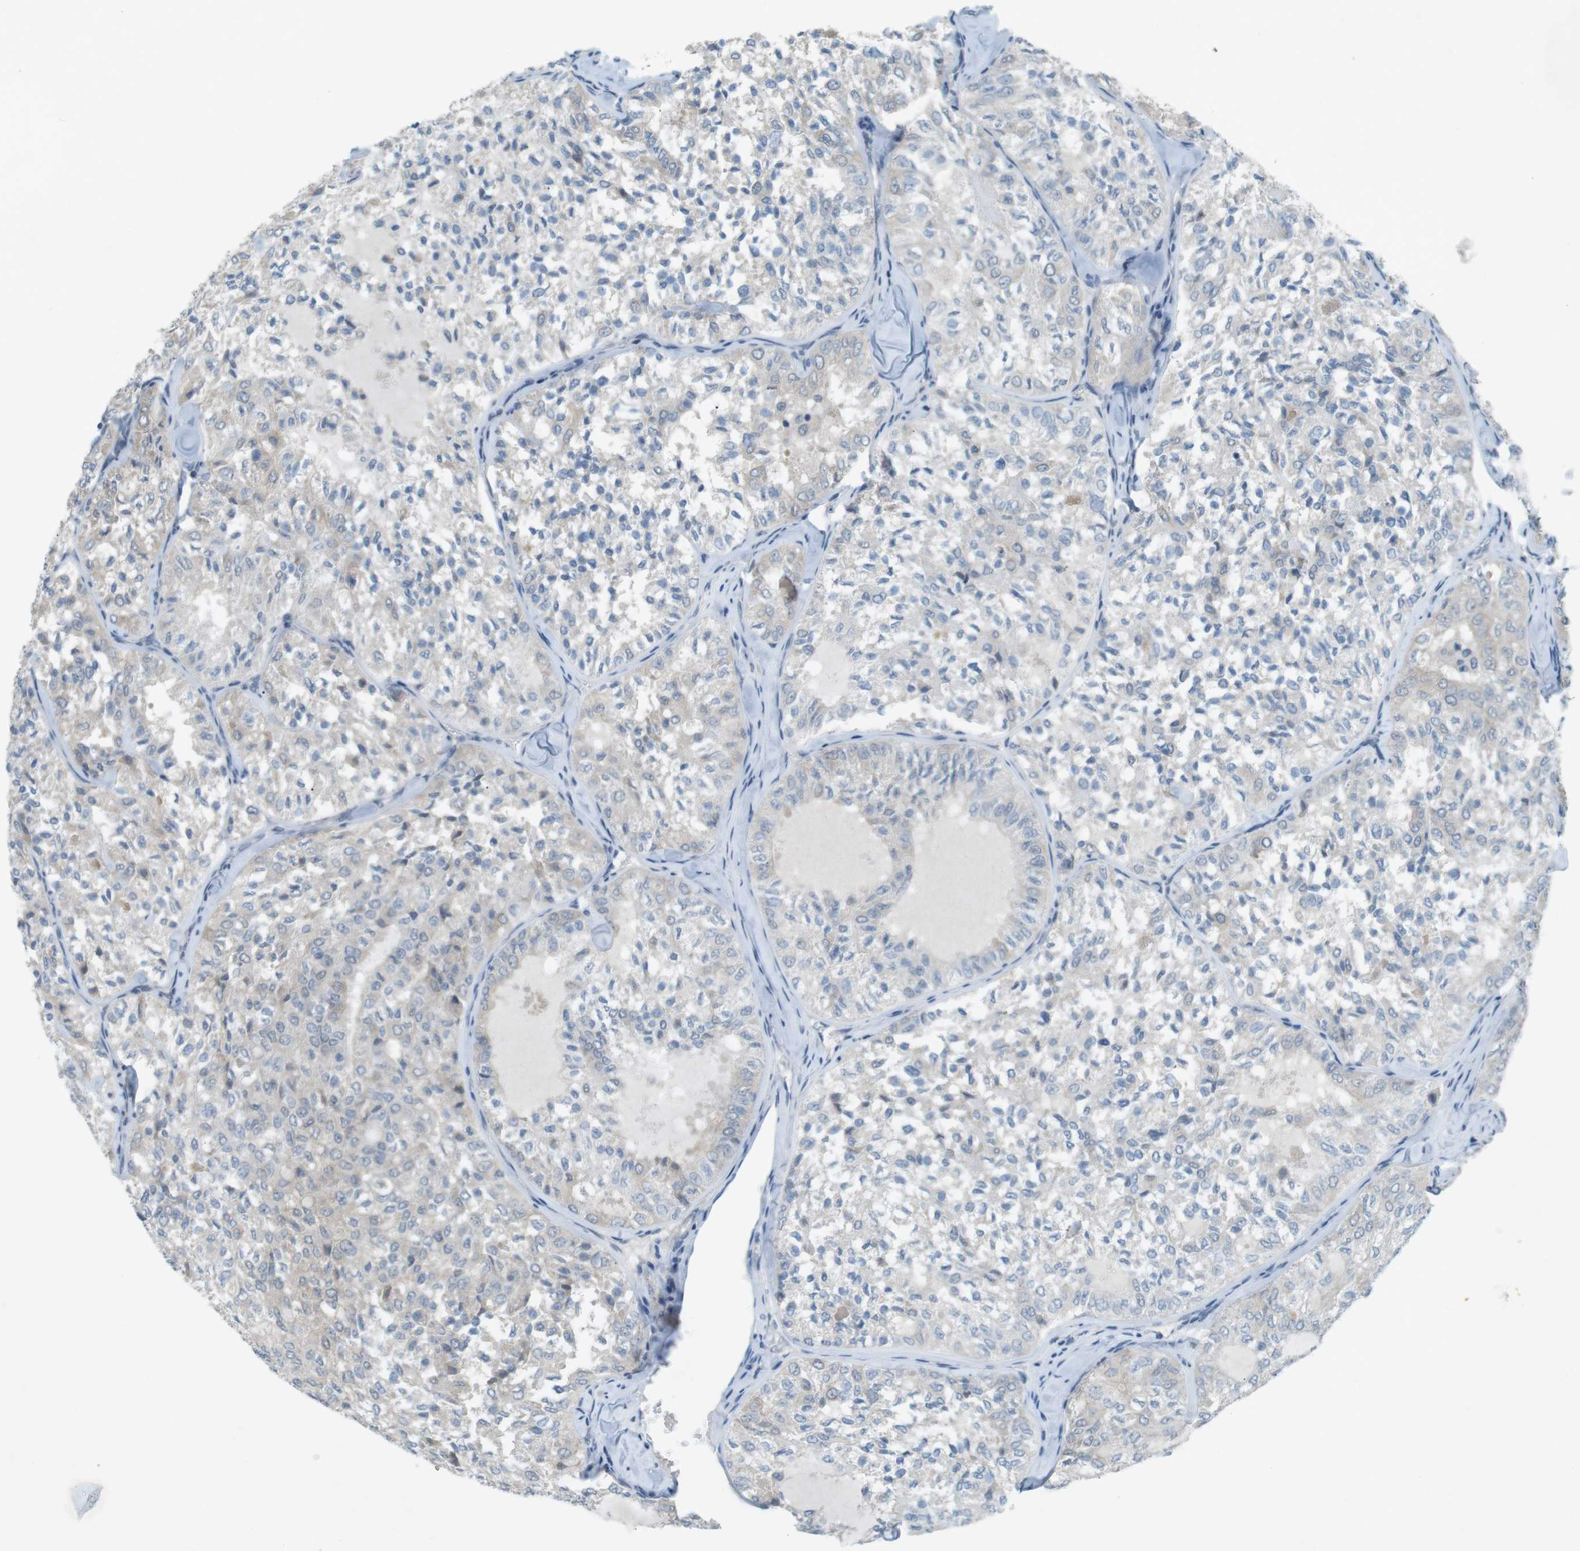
{"staining": {"intensity": "negative", "quantity": "none", "location": "none"}, "tissue": "thyroid cancer", "cell_type": "Tumor cells", "image_type": "cancer", "snomed": [{"axis": "morphology", "description": "Follicular adenoma carcinoma, NOS"}, {"axis": "topography", "description": "Thyroid gland"}], "caption": "Tumor cells show no significant expression in thyroid cancer (follicular adenoma carcinoma). Nuclei are stained in blue.", "gene": "RTN3", "patient": {"sex": "male", "age": 75}}